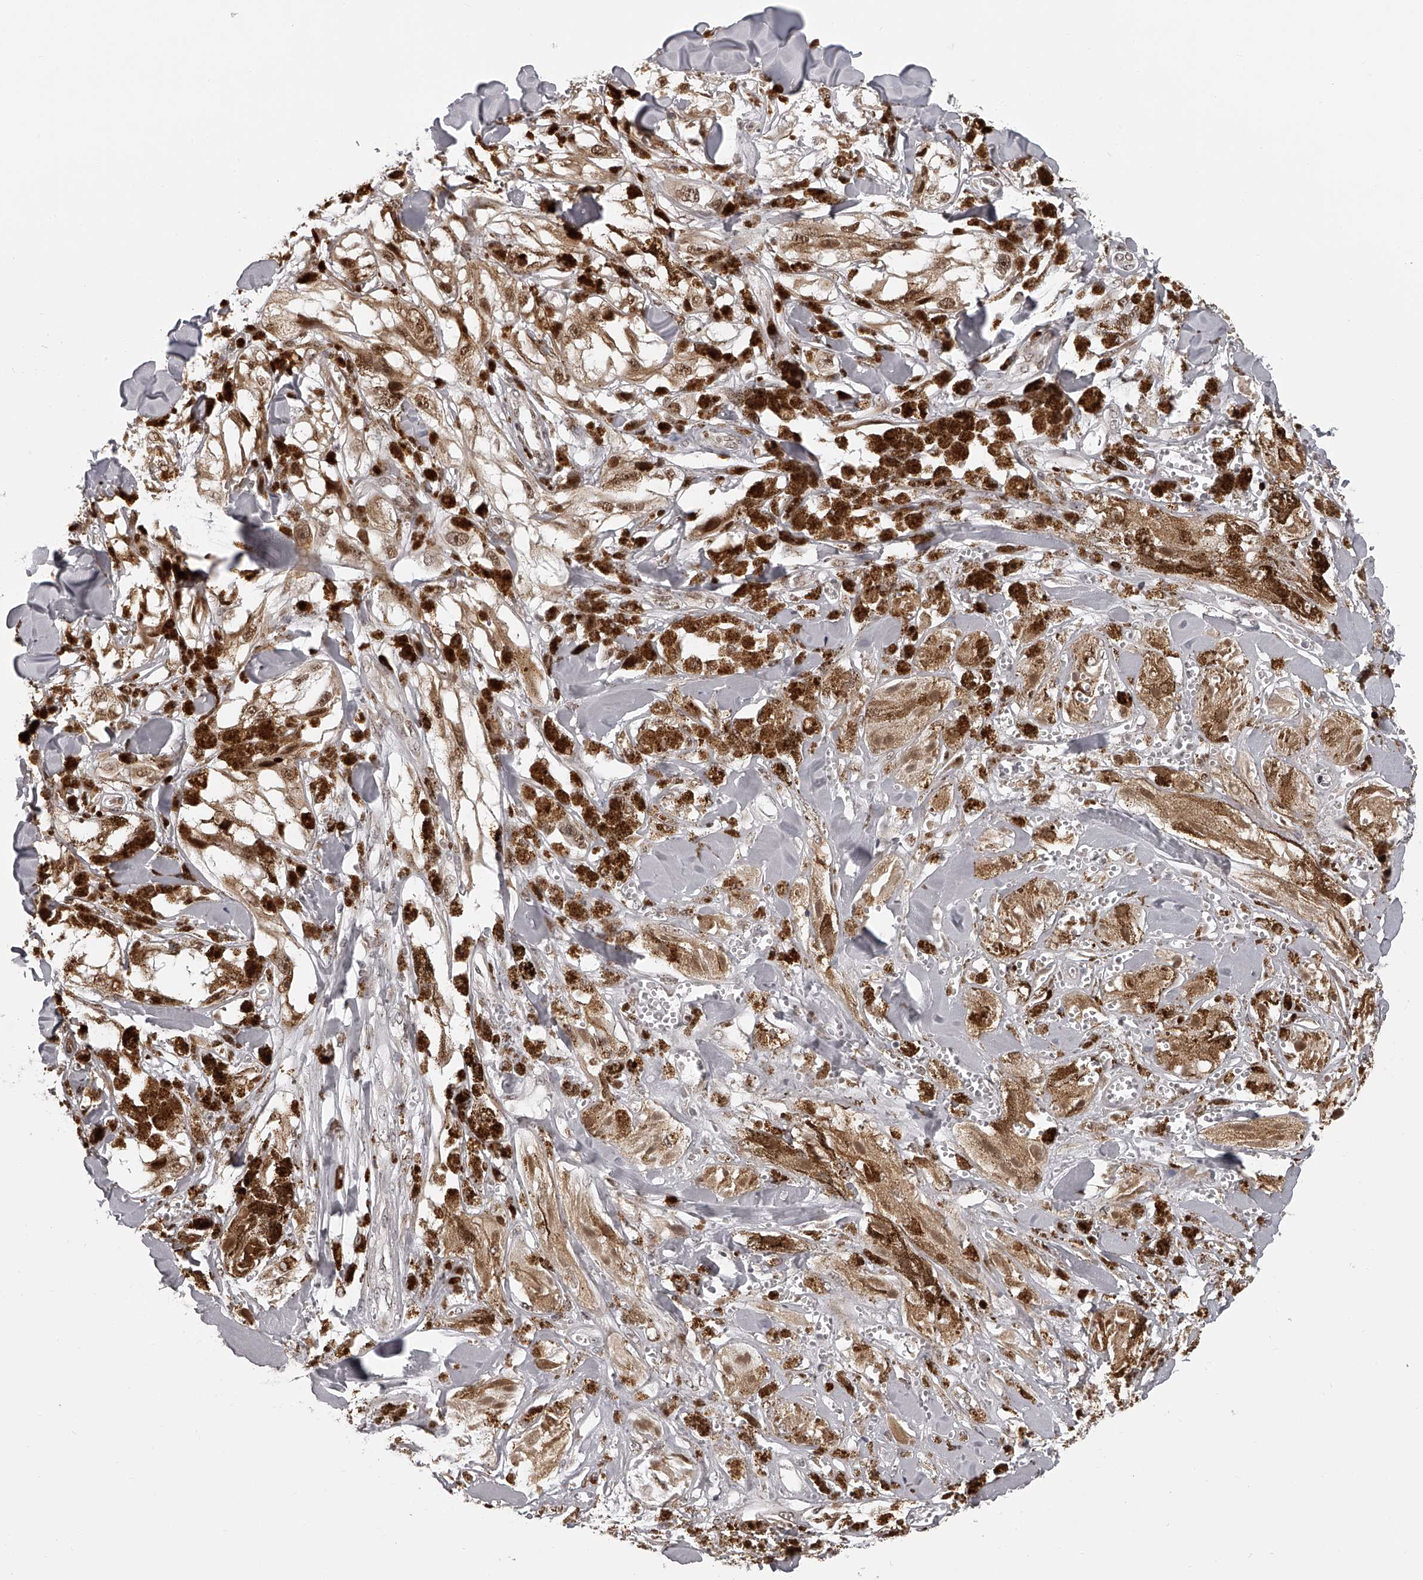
{"staining": {"intensity": "weak", "quantity": ">75%", "location": "nuclear"}, "tissue": "melanoma", "cell_type": "Tumor cells", "image_type": "cancer", "snomed": [{"axis": "morphology", "description": "Malignant melanoma, NOS"}, {"axis": "topography", "description": "Skin"}], "caption": "Malignant melanoma stained with a brown dye exhibits weak nuclear positive expression in about >75% of tumor cells.", "gene": "ODF2L", "patient": {"sex": "male", "age": 88}}